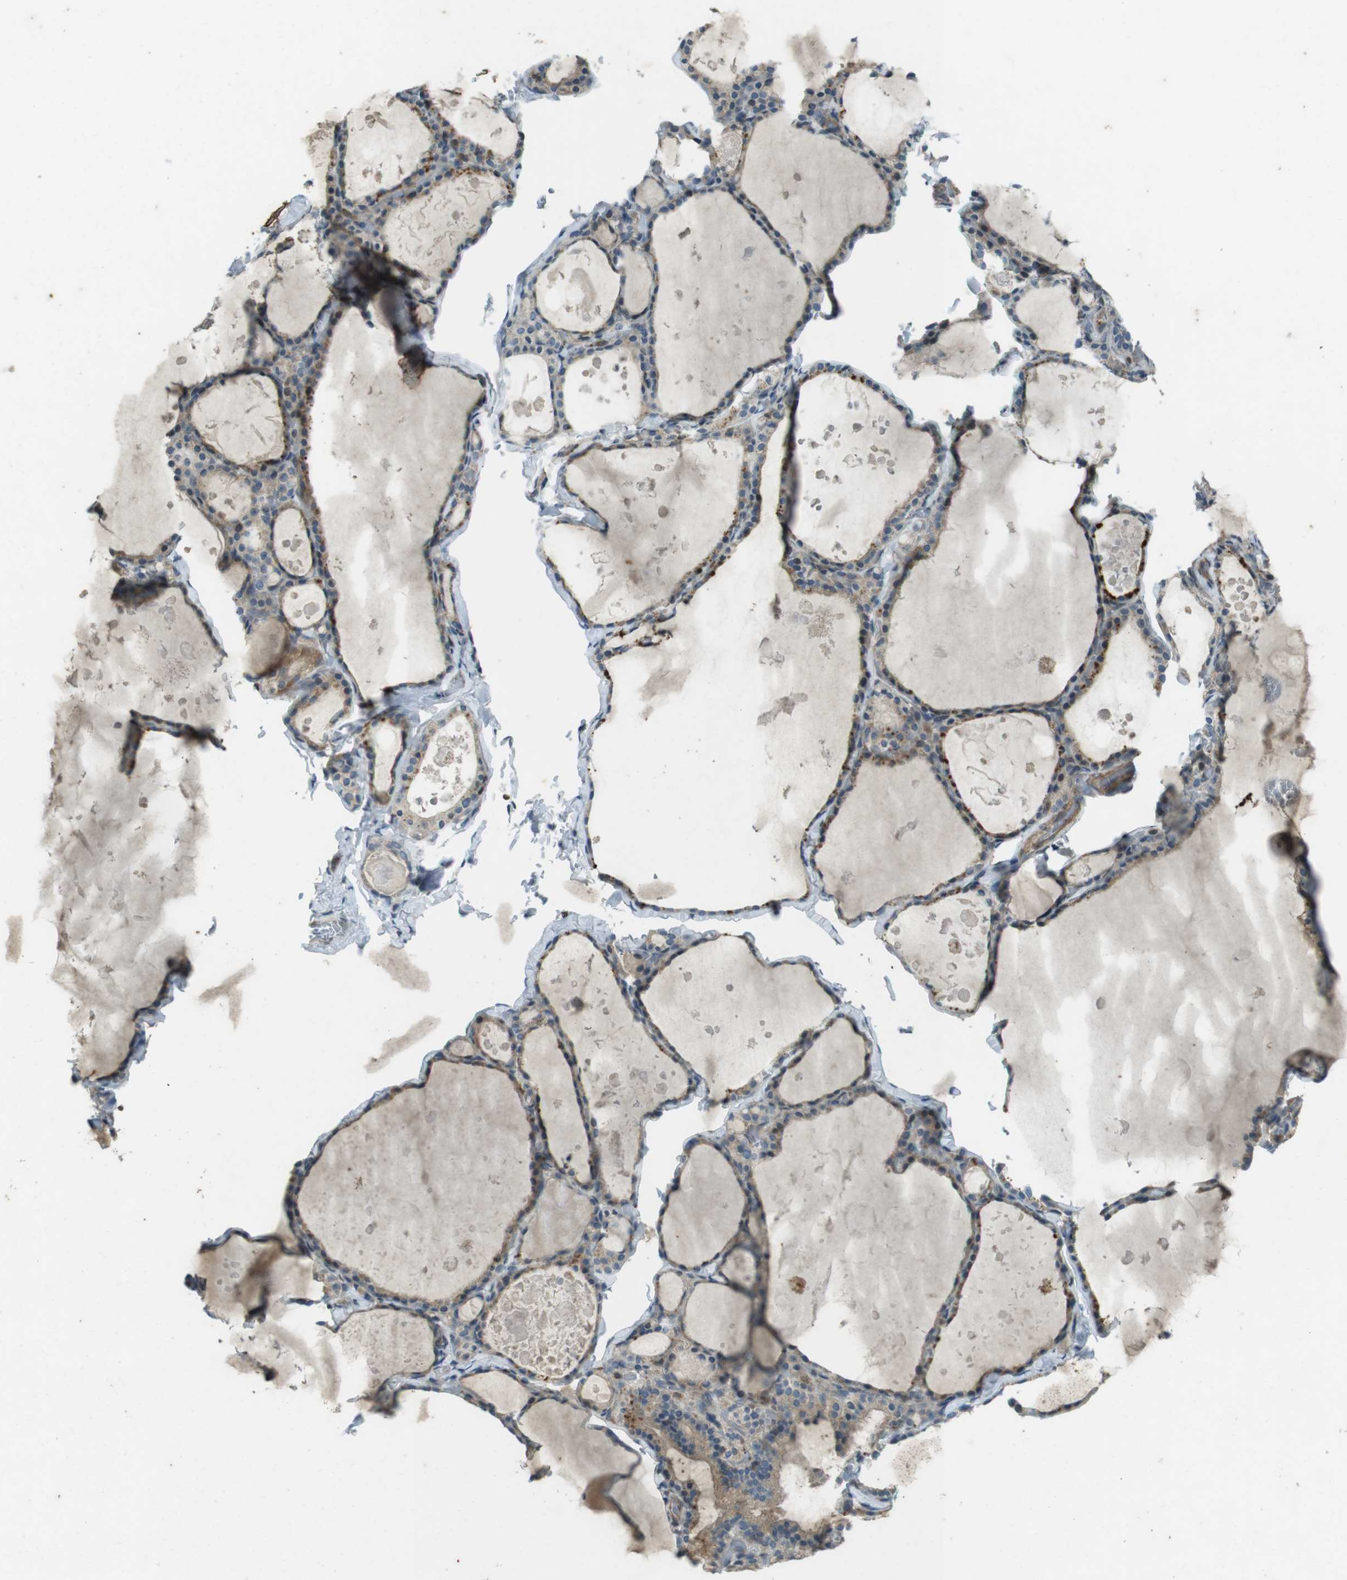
{"staining": {"intensity": "moderate", "quantity": ">75%", "location": "cytoplasmic/membranous"}, "tissue": "thyroid gland", "cell_type": "Glandular cells", "image_type": "normal", "snomed": [{"axis": "morphology", "description": "Normal tissue, NOS"}, {"axis": "topography", "description": "Thyroid gland"}], "caption": "Immunohistochemistry (IHC) image of normal thyroid gland: human thyroid gland stained using immunohistochemistry reveals medium levels of moderate protein expression localized specifically in the cytoplasmic/membranous of glandular cells, appearing as a cytoplasmic/membranous brown color.", "gene": "ZYX", "patient": {"sex": "male", "age": 56}}